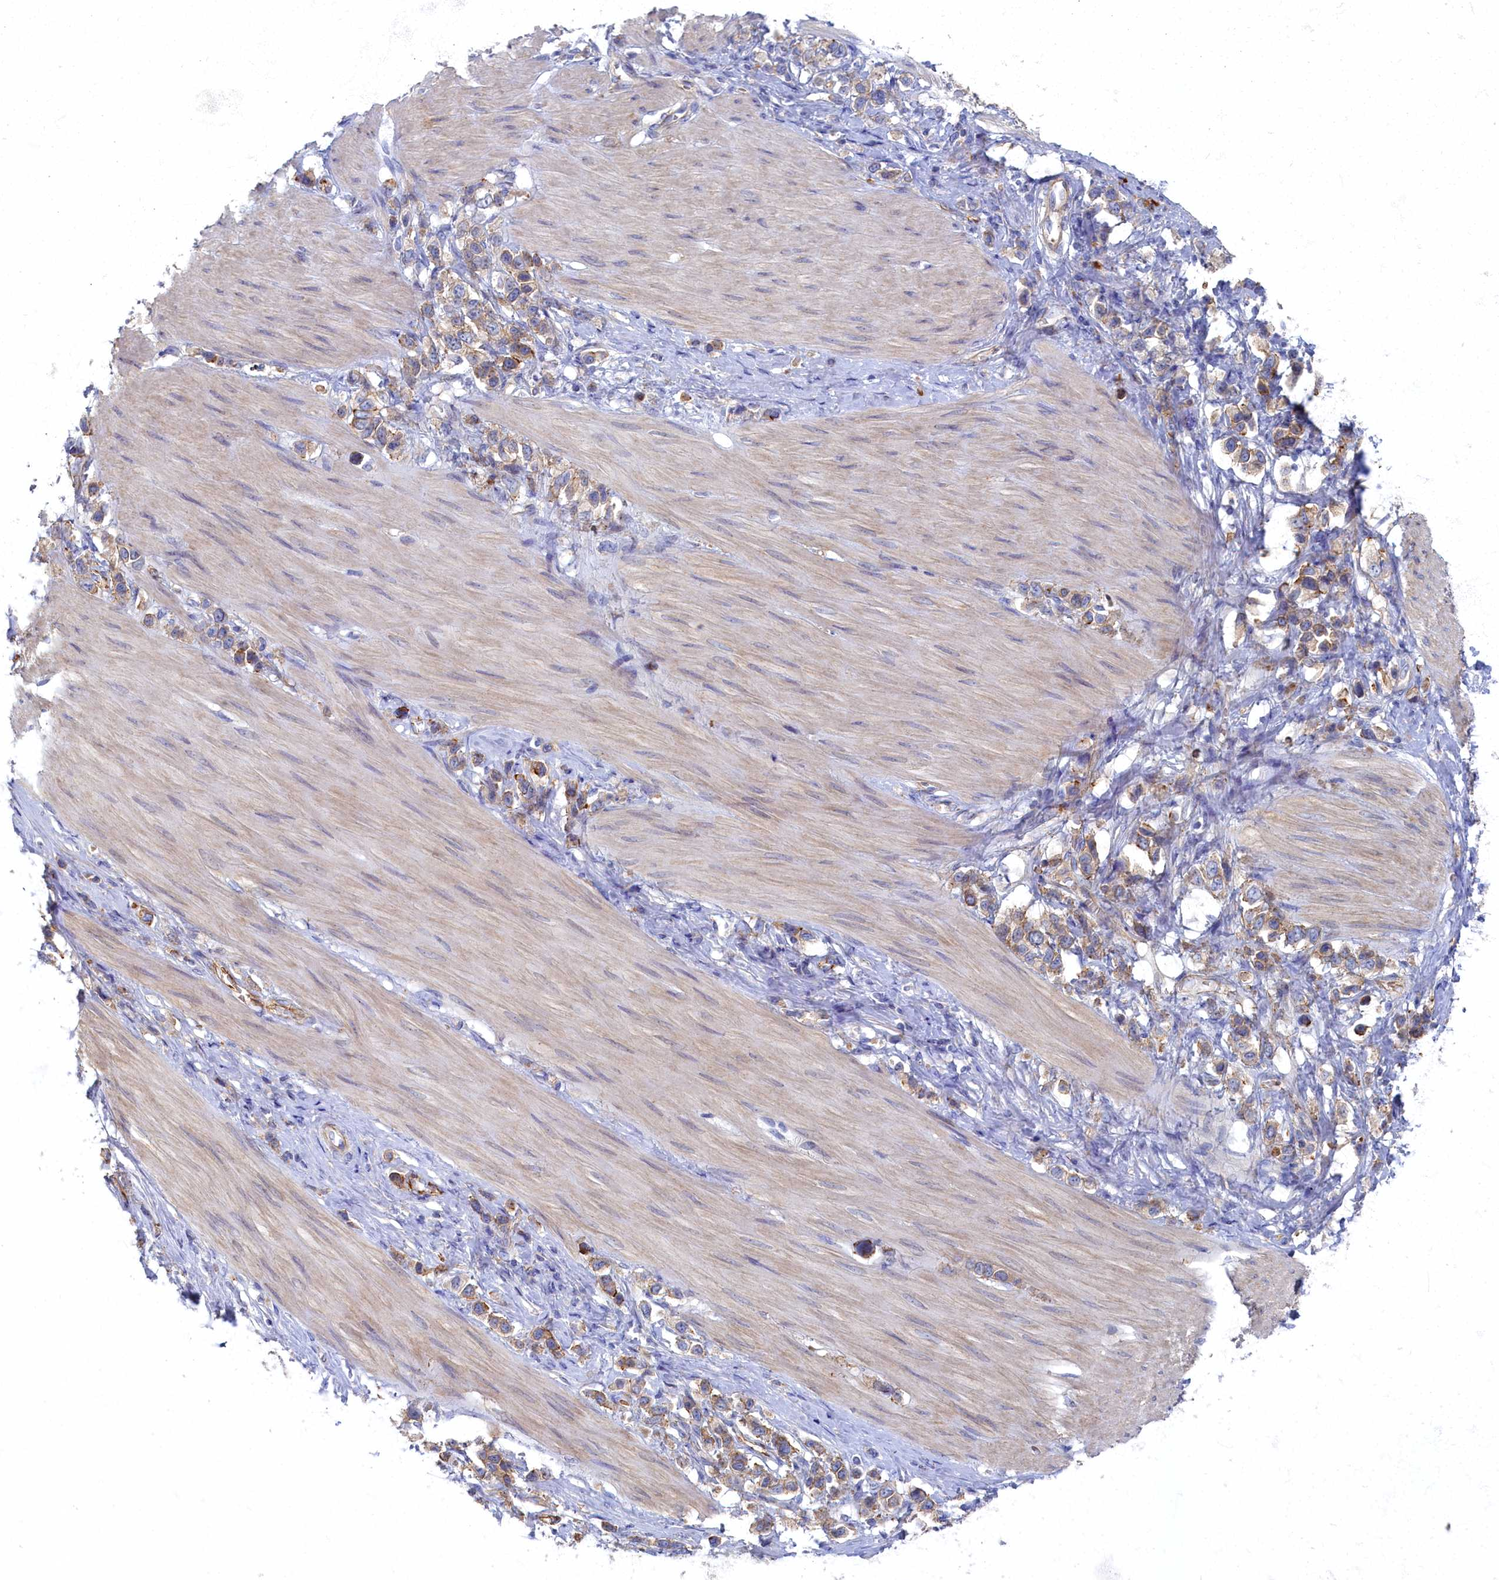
{"staining": {"intensity": "weak", "quantity": "25%-75%", "location": "cytoplasmic/membranous"}, "tissue": "stomach cancer", "cell_type": "Tumor cells", "image_type": "cancer", "snomed": [{"axis": "morphology", "description": "Adenocarcinoma, NOS"}, {"axis": "topography", "description": "Stomach"}], "caption": "Human stomach adenocarcinoma stained for a protein (brown) demonstrates weak cytoplasmic/membranous positive staining in about 25%-75% of tumor cells.", "gene": "PSMG2", "patient": {"sex": "female", "age": 65}}